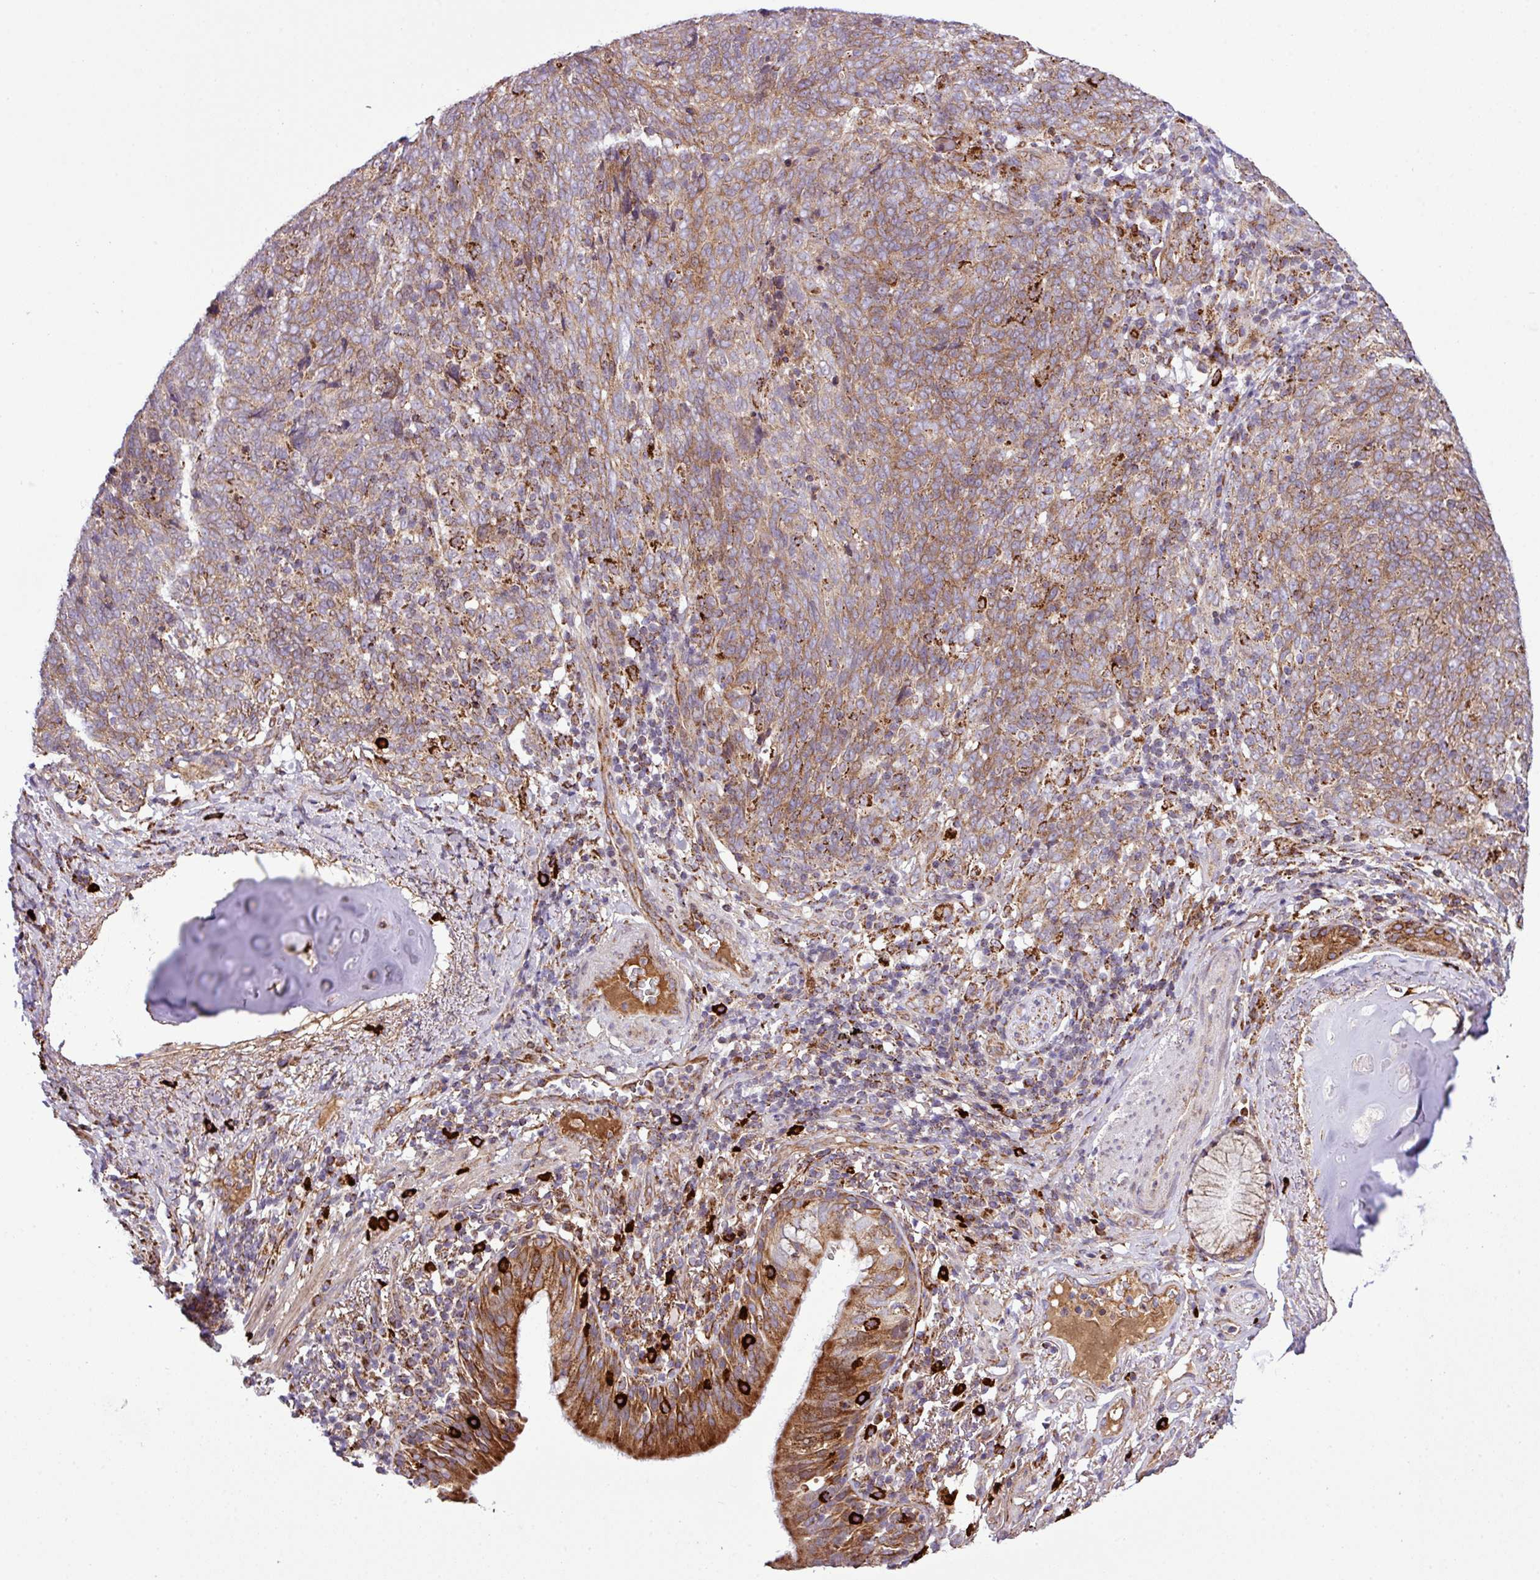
{"staining": {"intensity": "moderate", "quantity": ">75%", "location": "cytoplasmic/membranous"}, "tissue": "lung cancer", "cell_type": "Tumor cells", "image_type": "cancer", "snomed": [{"axis": "morphology", "description": "Squamous cell carcinoma, NOS"}, {"axis": "topography", "description": "Lung"}], "caption": "Lung cancer tissue exhibits moderate cytoplasmic/membranous positivity in approximately >75% of tumor cells, visualized by immunohistochemistry.", "gene": "ZNF569", "patient": {"sex": "female", "age": 72}}